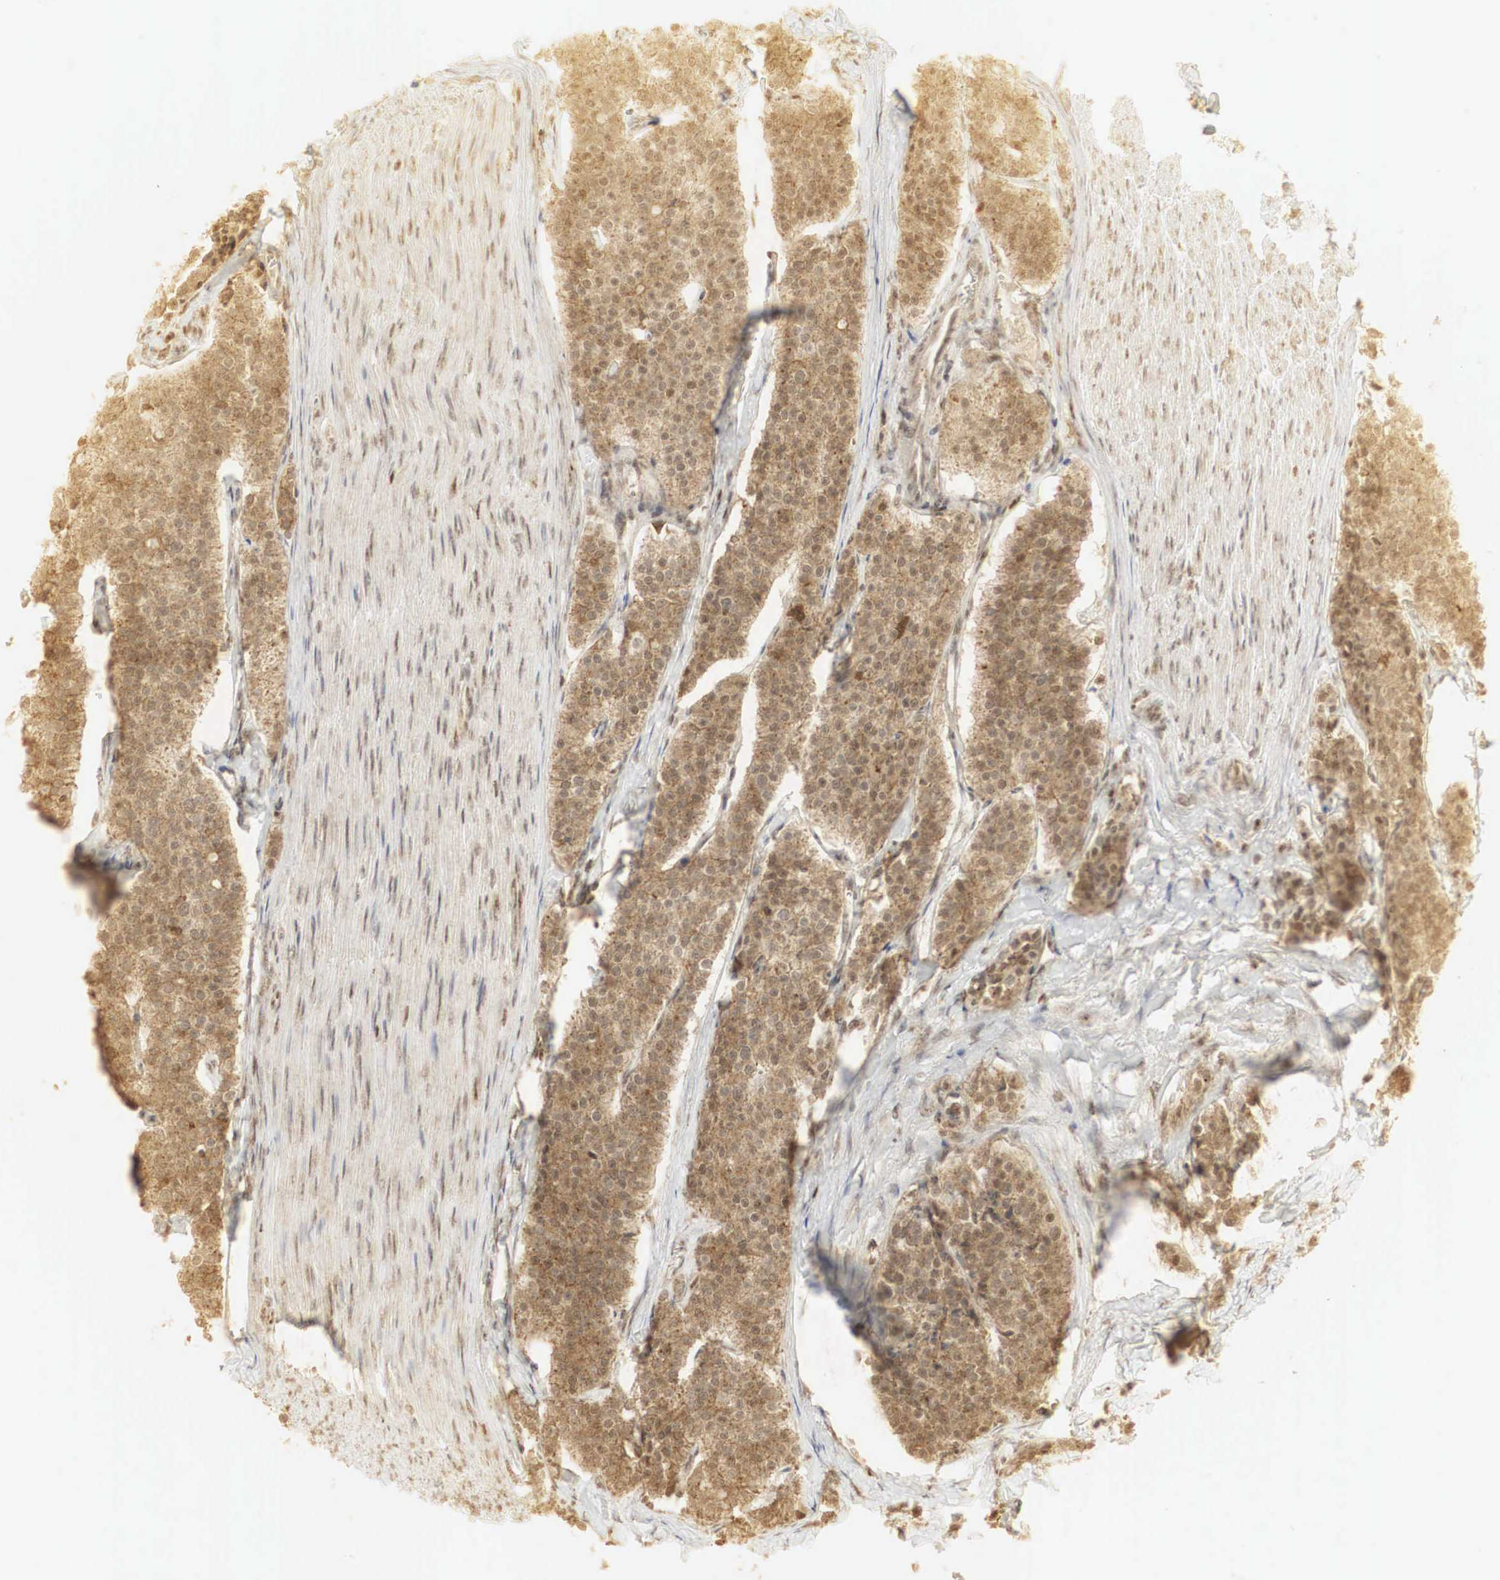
{"staining": {"intensity": "moderate", "quantity": ">75%", "location": "cytoplasmic/membranous,nuclear"}, "tissue": "carcinoid", "cell_type": "Tumor cells", "image_type": "cancer", "snomed": [{"axis": "morphology", "description": "Carcinoid, malignant, NOS"}, {"axis": "topography", "description": "Small intestine"}], "caption": "Human carcinoid stained for a protein (brown) demonstrates moderate cytoplasmic/membranous and nuclear positive positivity in approximately >75% of tumor cells.", "gene": "RNF113A", "patient": {"sex": "male", "age": 63}}